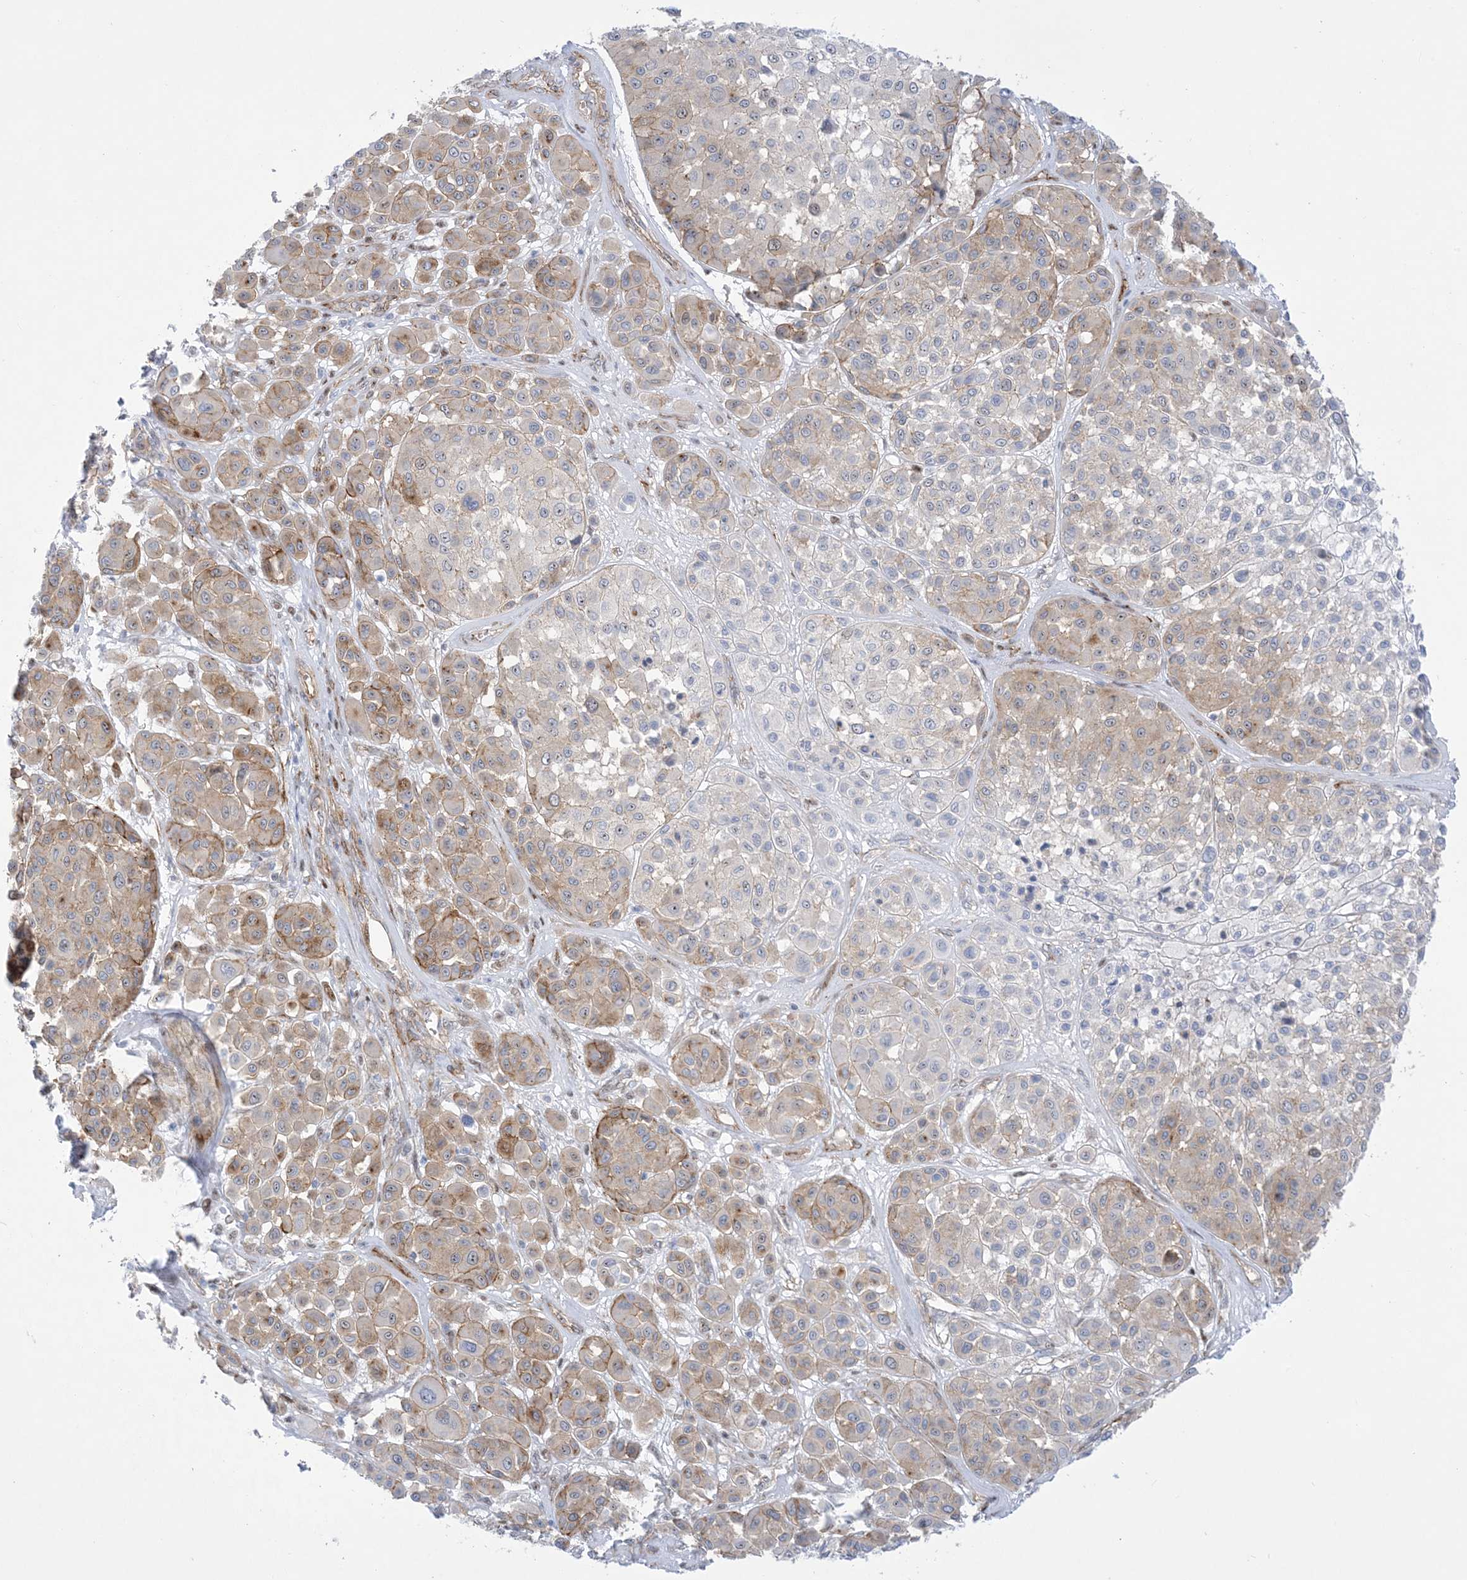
{"staining": {"intensity": "moderate", "quantity": "25%-75%", "location": "cytoplasmic/membranous"}, "tissue": "melanoma", "cell_type": "Tumor cells", "image_type": "cancer", "snomed": [{"axis": "morphology", "description": "Malignant melanoma, Metastatic site"}, {"axis": "topography", "description": "Soft tissue"}], "caption": "A histopathology image of human malignant melanoma (metastatic site) stained for a protein shows moderate cytoplasmic/membranous brown staining in tumor cells. The staining is performed using DAB brown chromogen to label protein expression. The nuclei are counter-stained blue using hematoxylin.", "gene": "MARS2", "patient": {"sex": "male", "age": 41}}